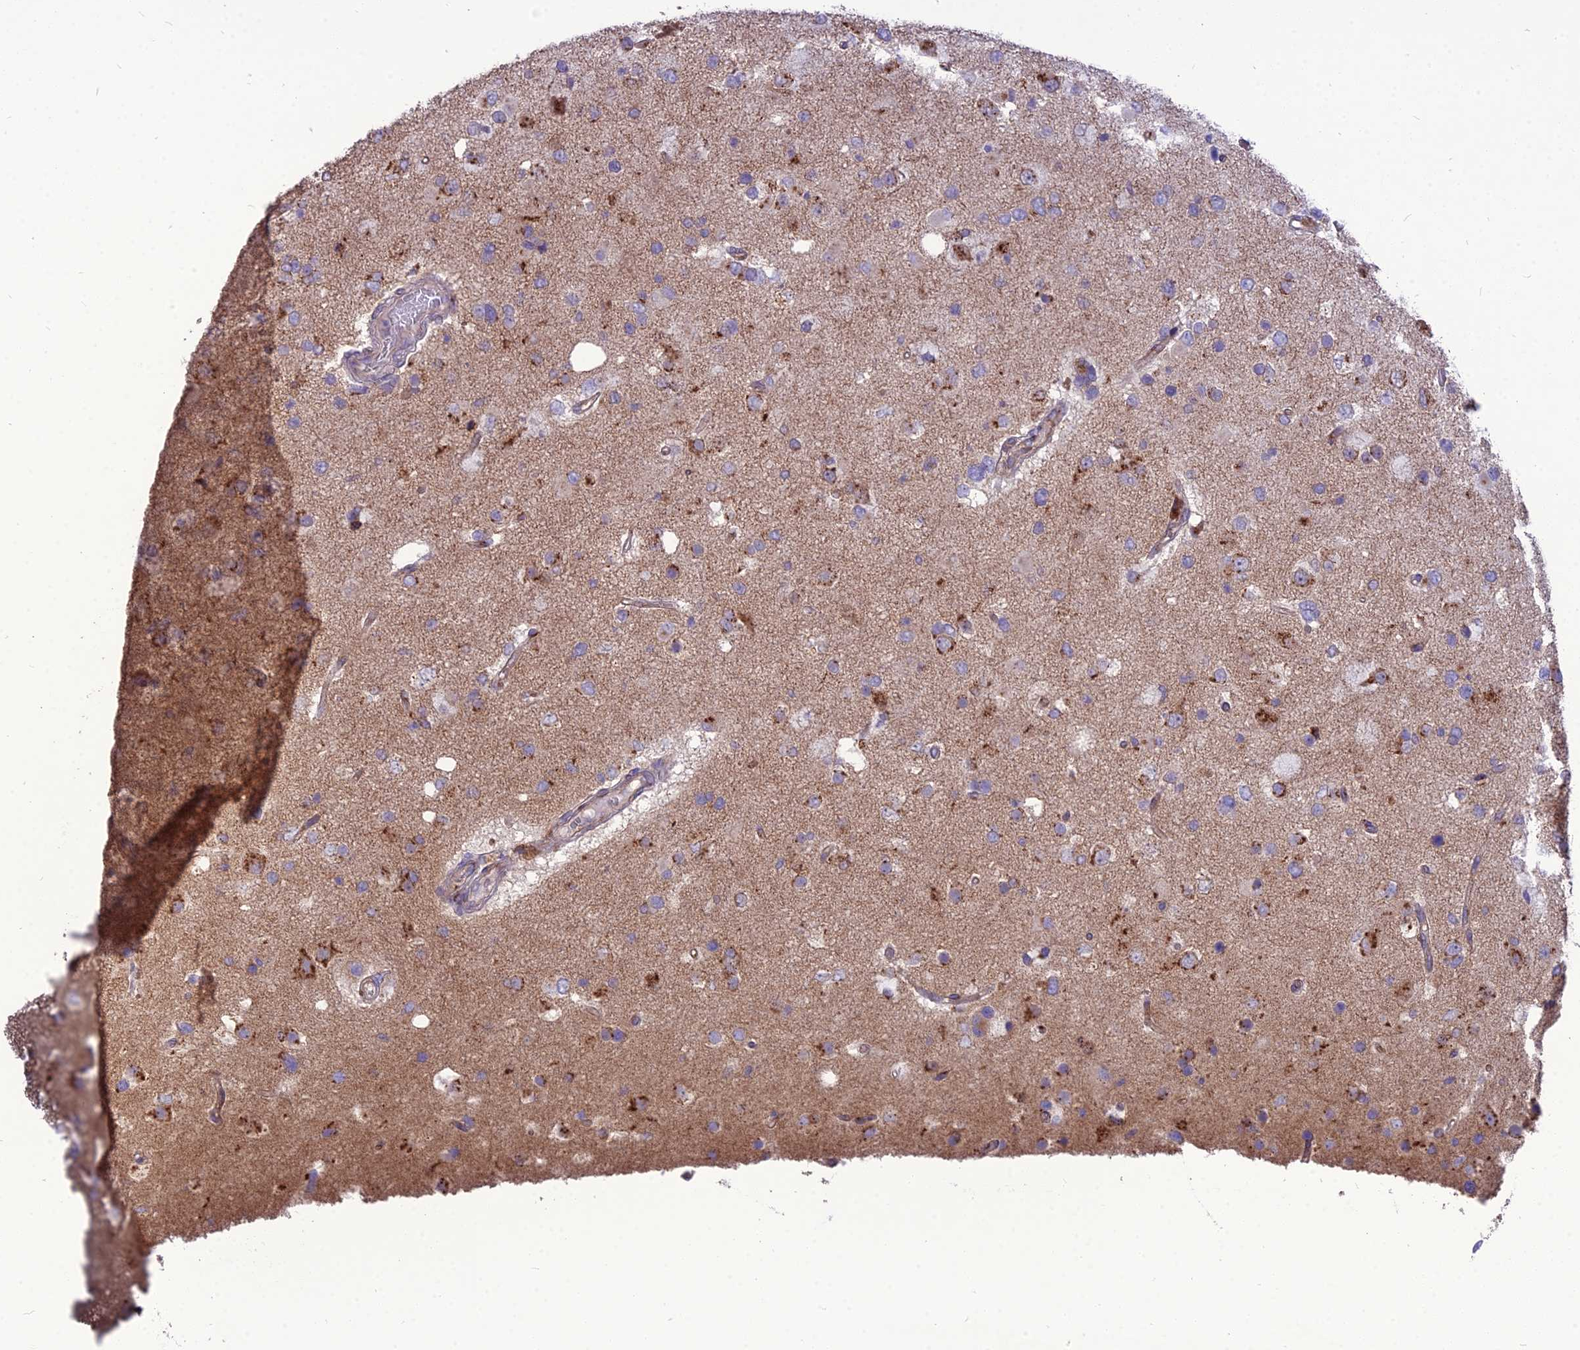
{"staining": {"intensity": "strong", "quantity": "<25%", "location": "cytoplasmic/membranous"}, "tissue": "glioma", "cell_type": "Tumor cells", "image_type": "cancer", "snomed": [{"axis": "morphology", "description": "Glioma, malignant, High grade"}, {"axis": "topography", "description": "Brain"}], "caption": "Glioma was stained to show a protein in brown. There is medium levels of strong cytoplasmic/membranous expression in approximately <25% of tumor cells.", "gene": "SPRYD7", "patient": {"sex": "male", "age": 53}}